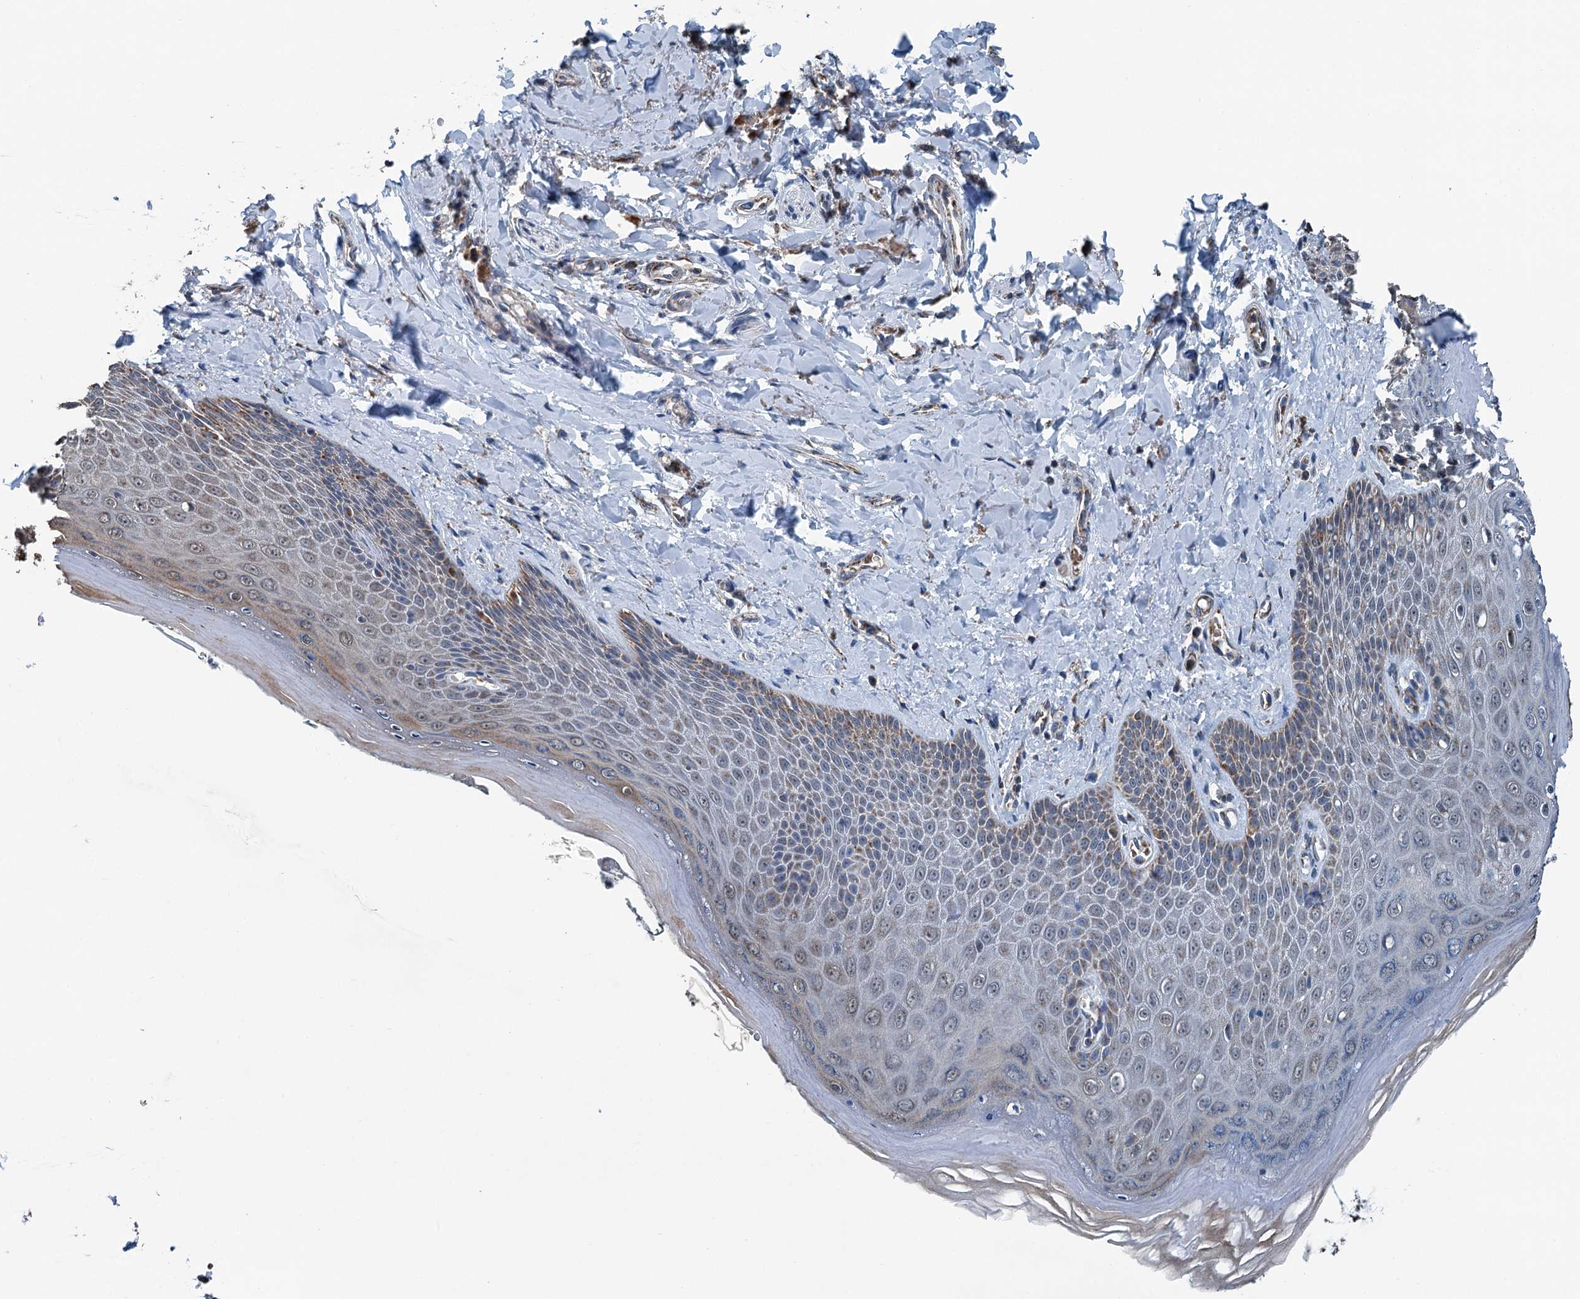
{"staining": {"intensity": "moderate", "quantity": "25%-75%", "location": "cytoplasmic/membranous"}, "tissue": "skin", "cell_type": "Epidermal cells", "image_type": "normal", "snomed": [{"axis": "morphology", "description": "Normal tissue, NOS"}, {"axis": "topography", "description": "Anal"}], "caption": "Immunohistochemical staining of normal skin demonstrates moderate cytoplasmic/membranous protein staining in about 25%-75% of epidermal cells. Immunohistochemistry (ihc) stains the protein in brown and the nuclei are stained blue.", "gene": "TRPT1", "patient": {"sex": "male", "age": 78}}